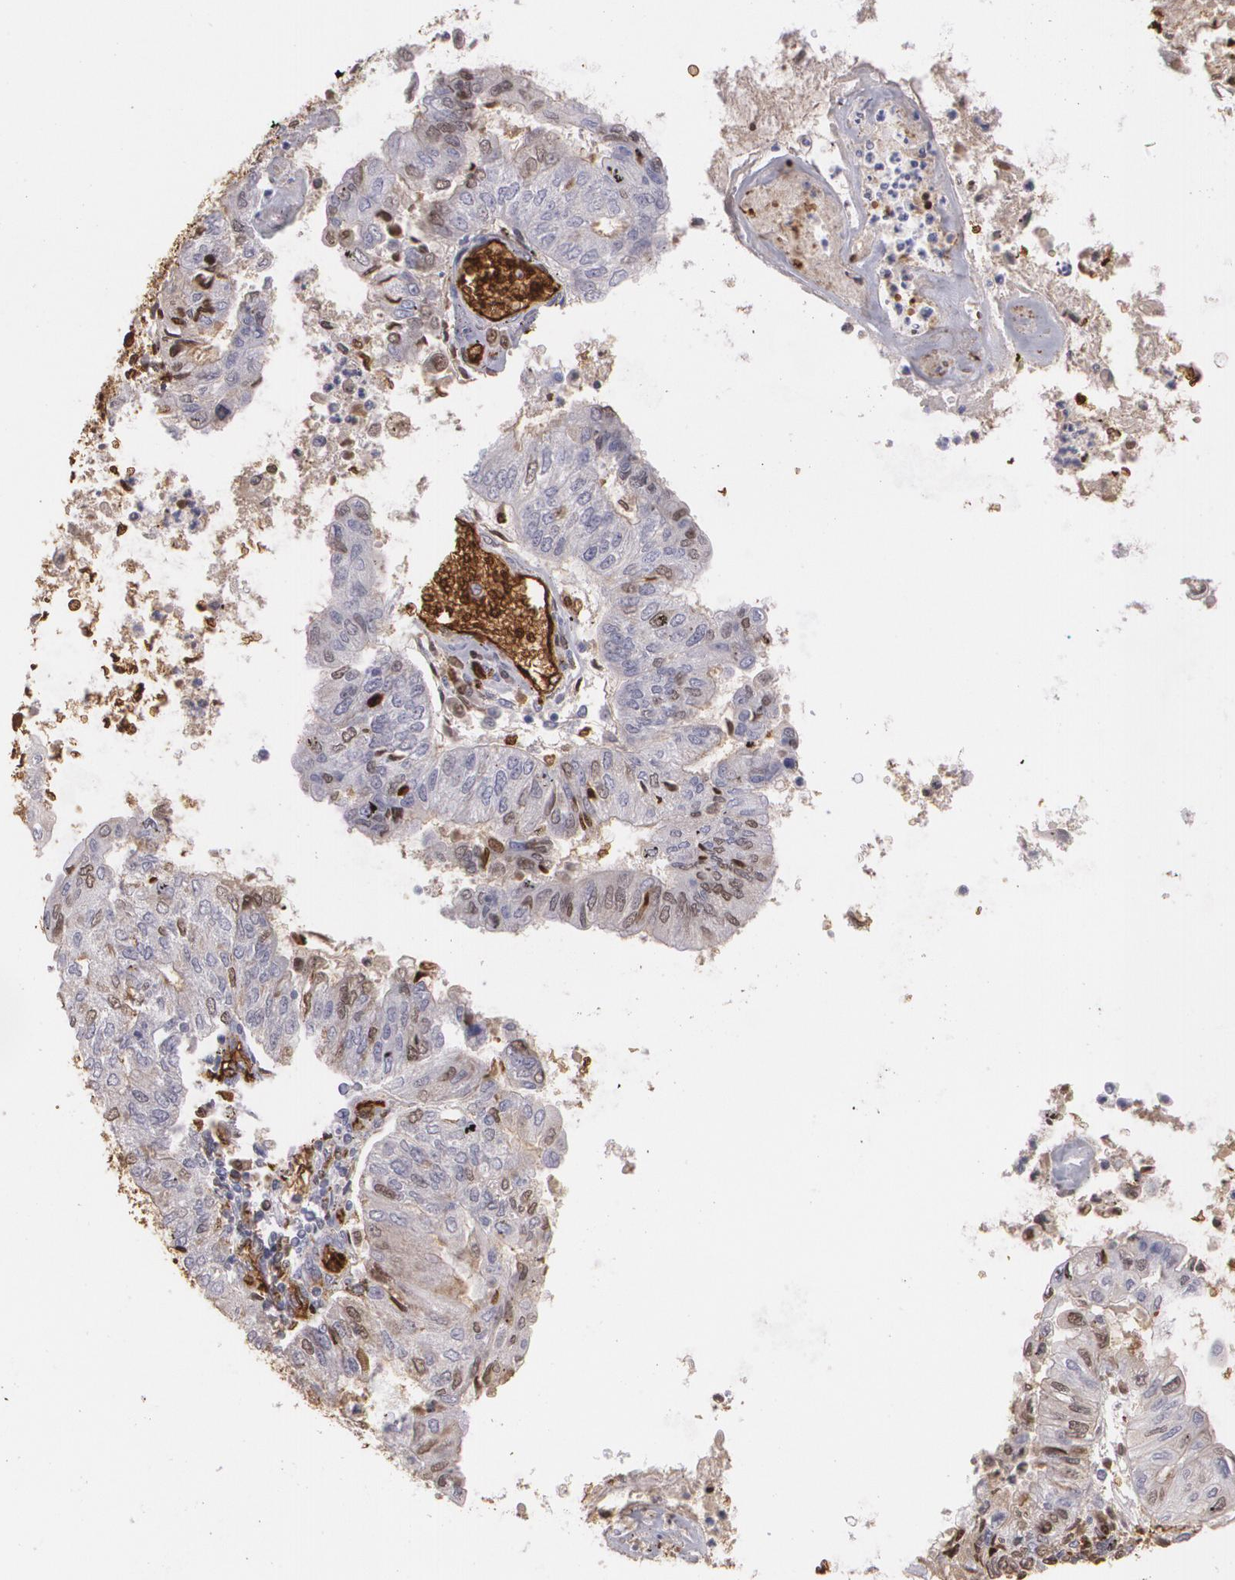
{"staining": {"intensity": "strong", "quantity": "<25%", "location": "cytoplasmic/membranous,nuclear"}, "tissue": "endometrial cancer", "cell_type": "Tumor cells", "image_type": "cancer", "snomed": [{"axis": "morphology", "description": "Adenocarcinoma, NOS"}, {"axis": "topography", "description": "Endometrium"}], "caption": "Tumor cells exhibit medium levels of strong cytoplasmic/membranous and nuclear positivity in about <25% of cells in adenocarcinoma (endometrial).", "gene": "ACE", "patient": {"sex": "female", "age": 59}}